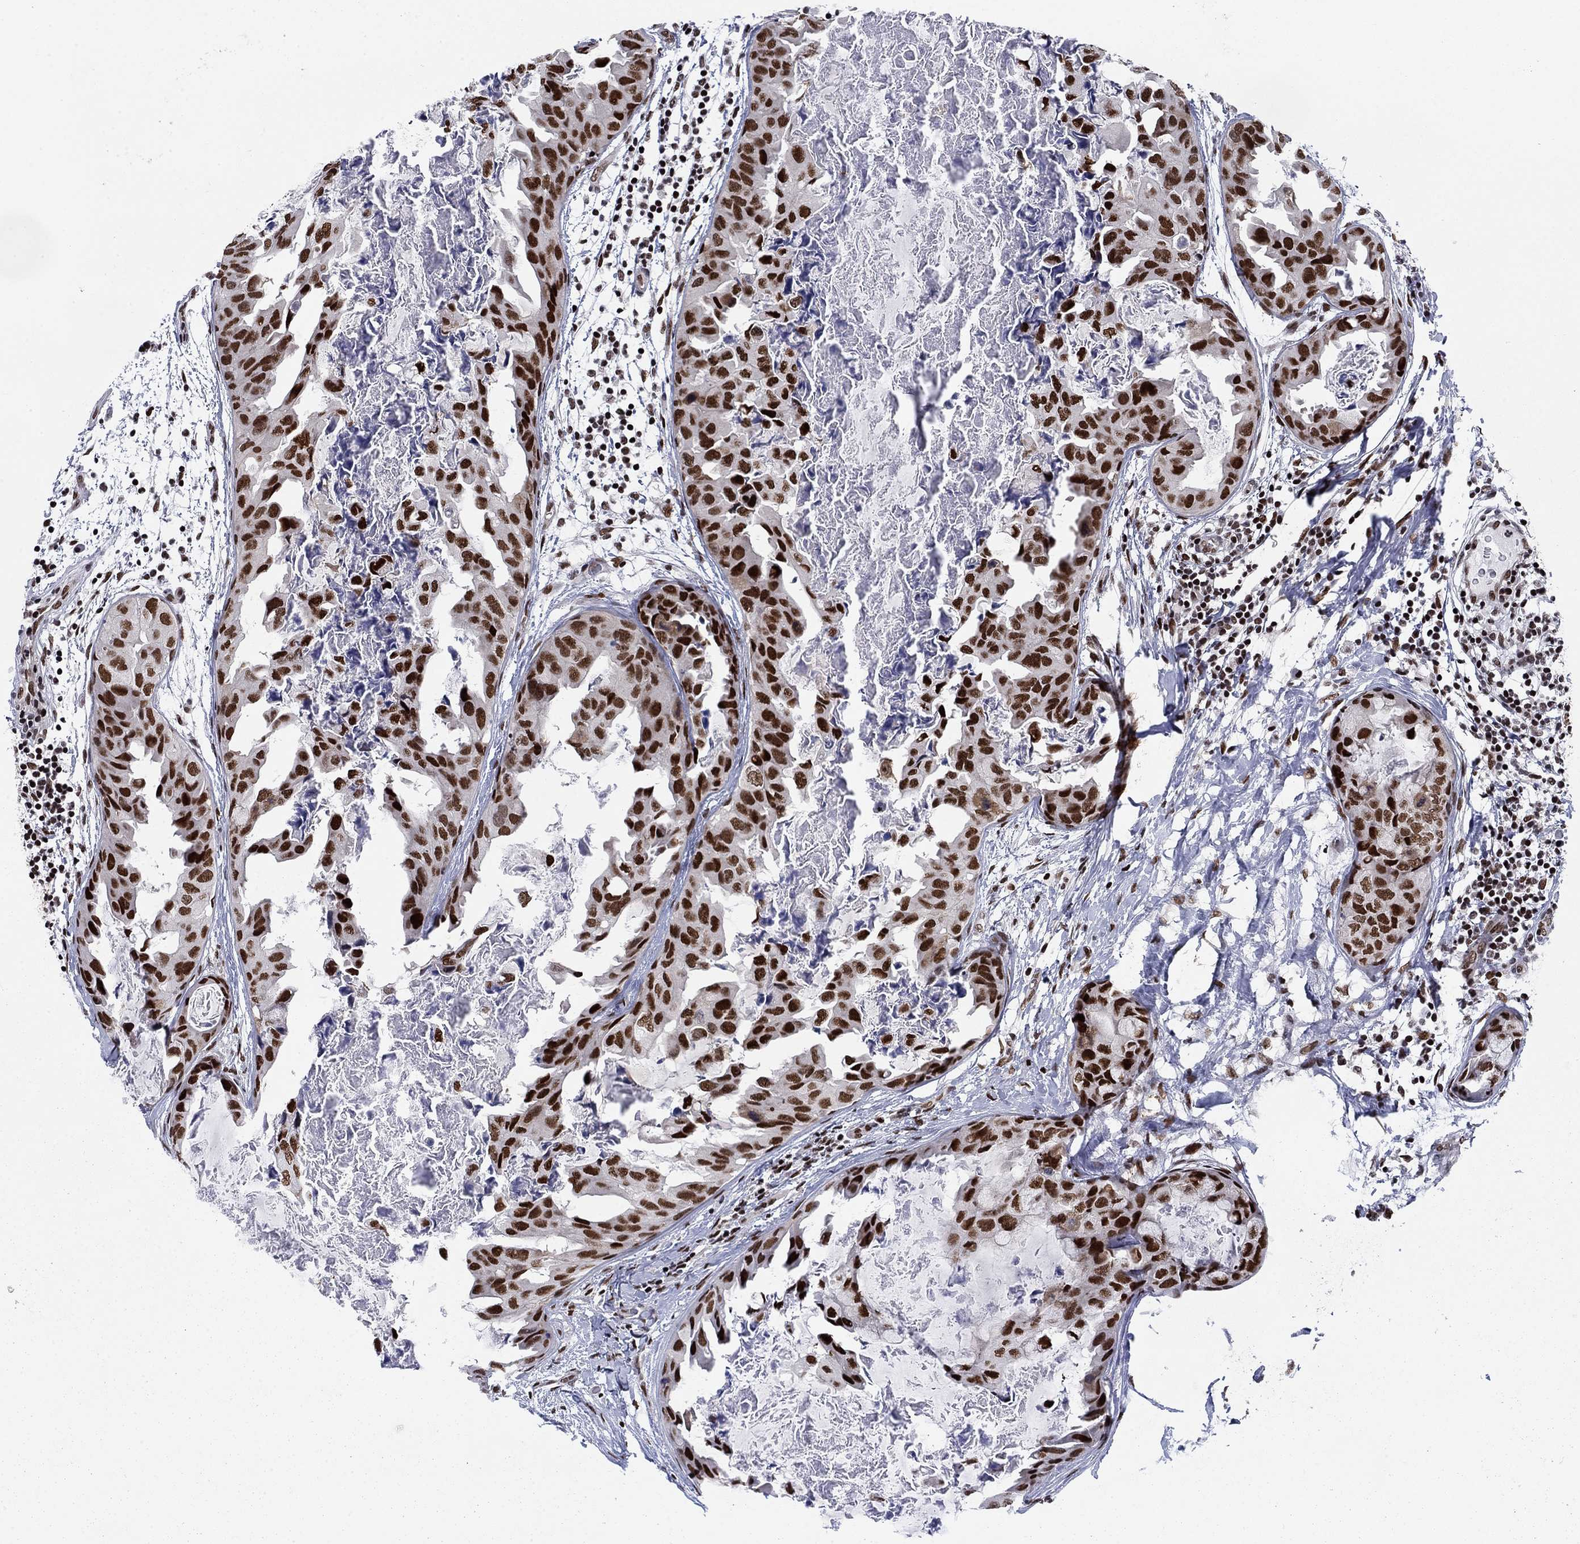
{"staining": {"intensity": "strong", "quantity": ">75%", "location": "nuclear"}, "tissue": "breast cancer", "cell_type": "Tumor cells", "image_type": "cancer", "snomed": [{"axis": "morphology", "description": "Normal tissue, NOS"}, {"axis": "morphology", "description": "Duct carcinoma"}, {"axis": "topography", "description": "Breast"}], "caption": "Breast invasive ductal carcinoma stained for a protein (brown) reveals strong nuclear positive staining in approximately >75% of tumor cells.", "gene": "RPRD1B", "patient": {"sex": "female", "age": 40}}